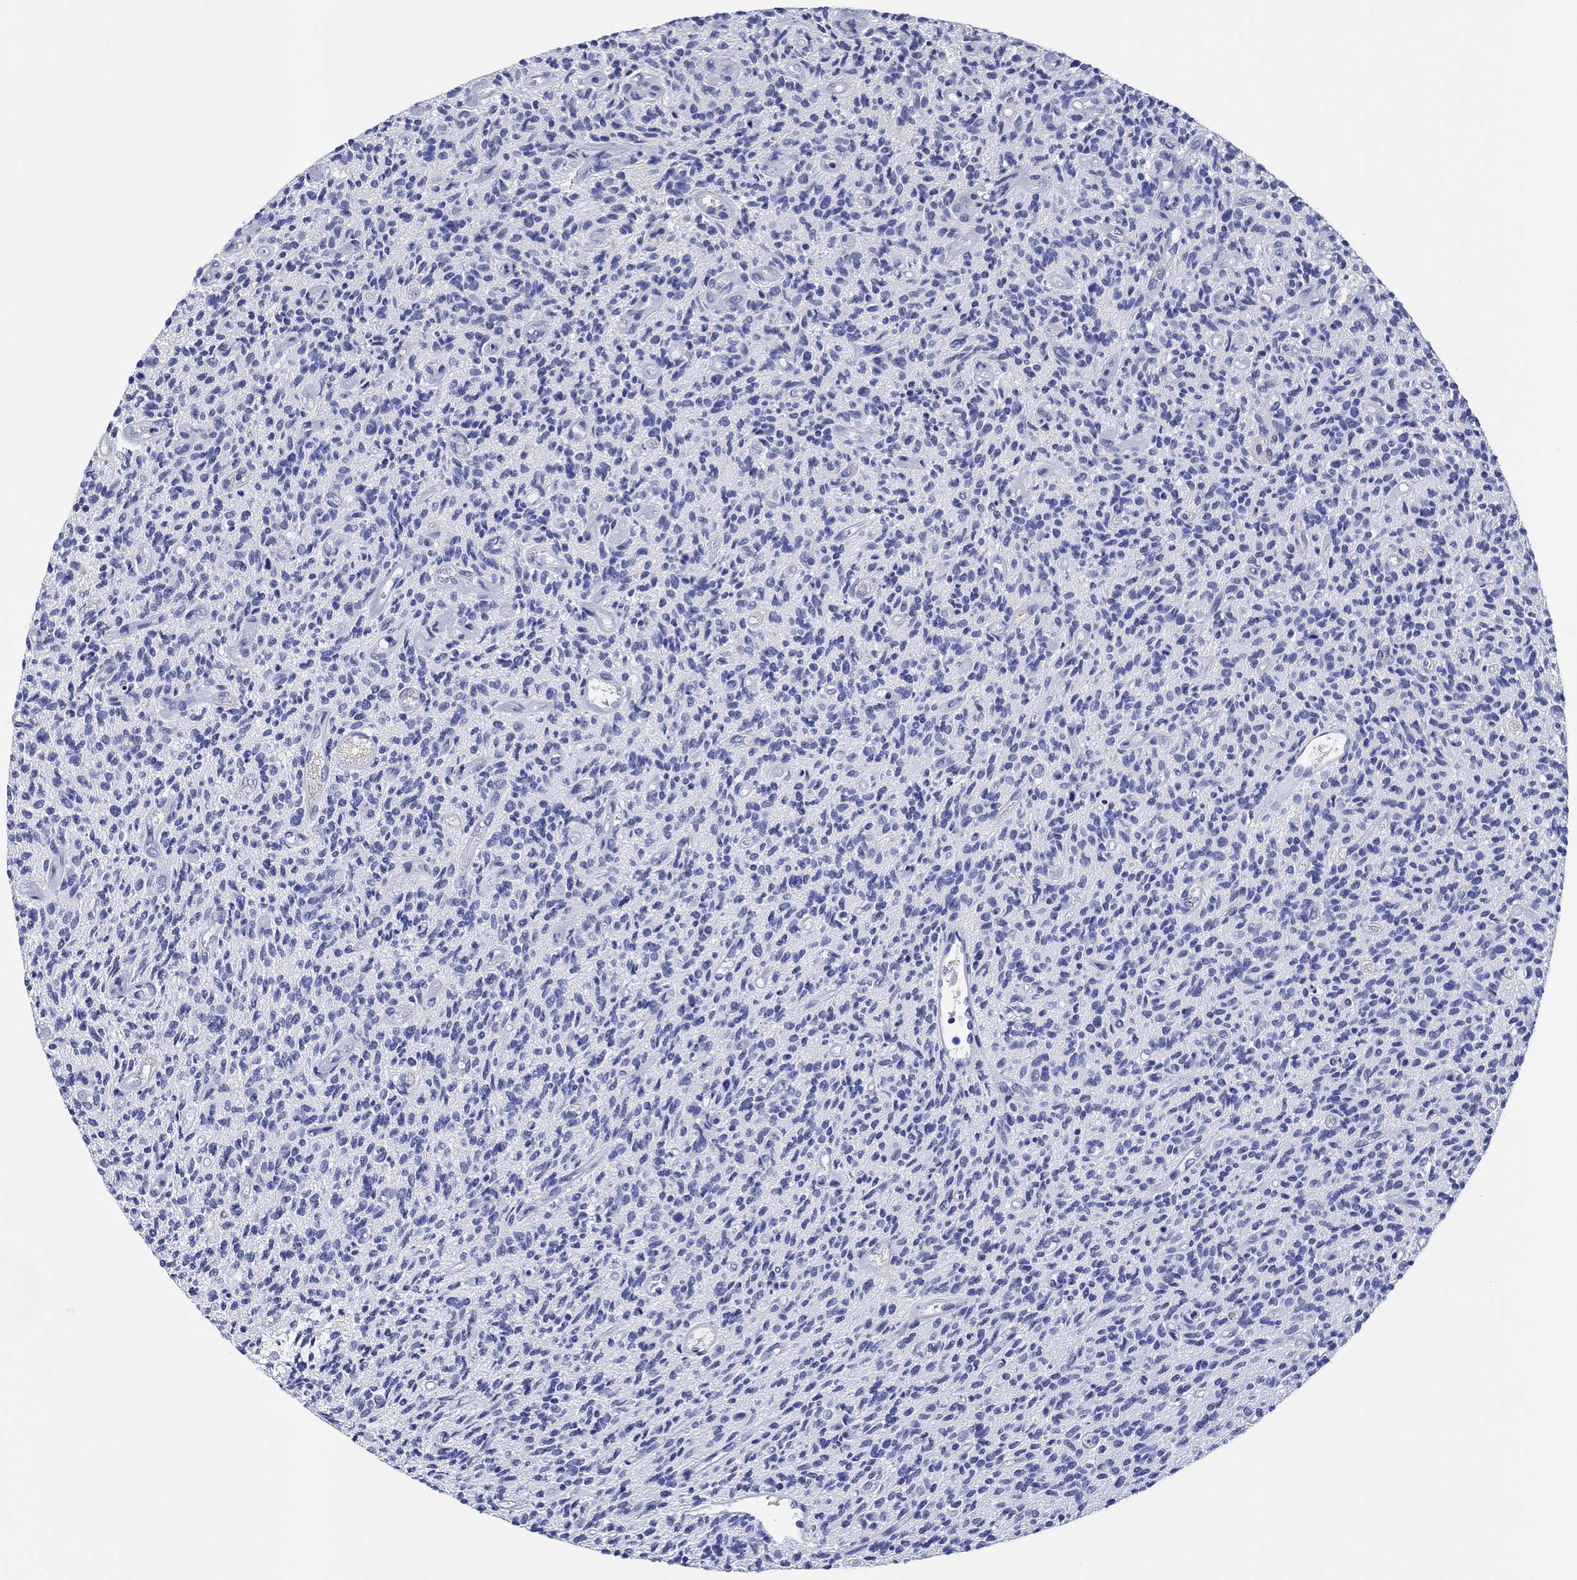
{"staining": {"intensity": "negative", "quantity": "none", "location": "none"}, "tissue": "glioma", "cell_type": "Tumor cells", "image_type": "cancer", "snomed": [{"axis": "morphology", "description": "Glioma, malignant, High grade"}, {"axis": "topography", "description": "Brain"}], "caption": "Immunohistochemistry (IHC) photomicrograph of neoplastic tissue: glioma stained with DAB shows no significant protein positivity in tumor cells. (Immunohistochemistry, brightfield microscopy, high magnification).", "gene": "CPNE6", "patient": {"sex": "male", "age": 64}}